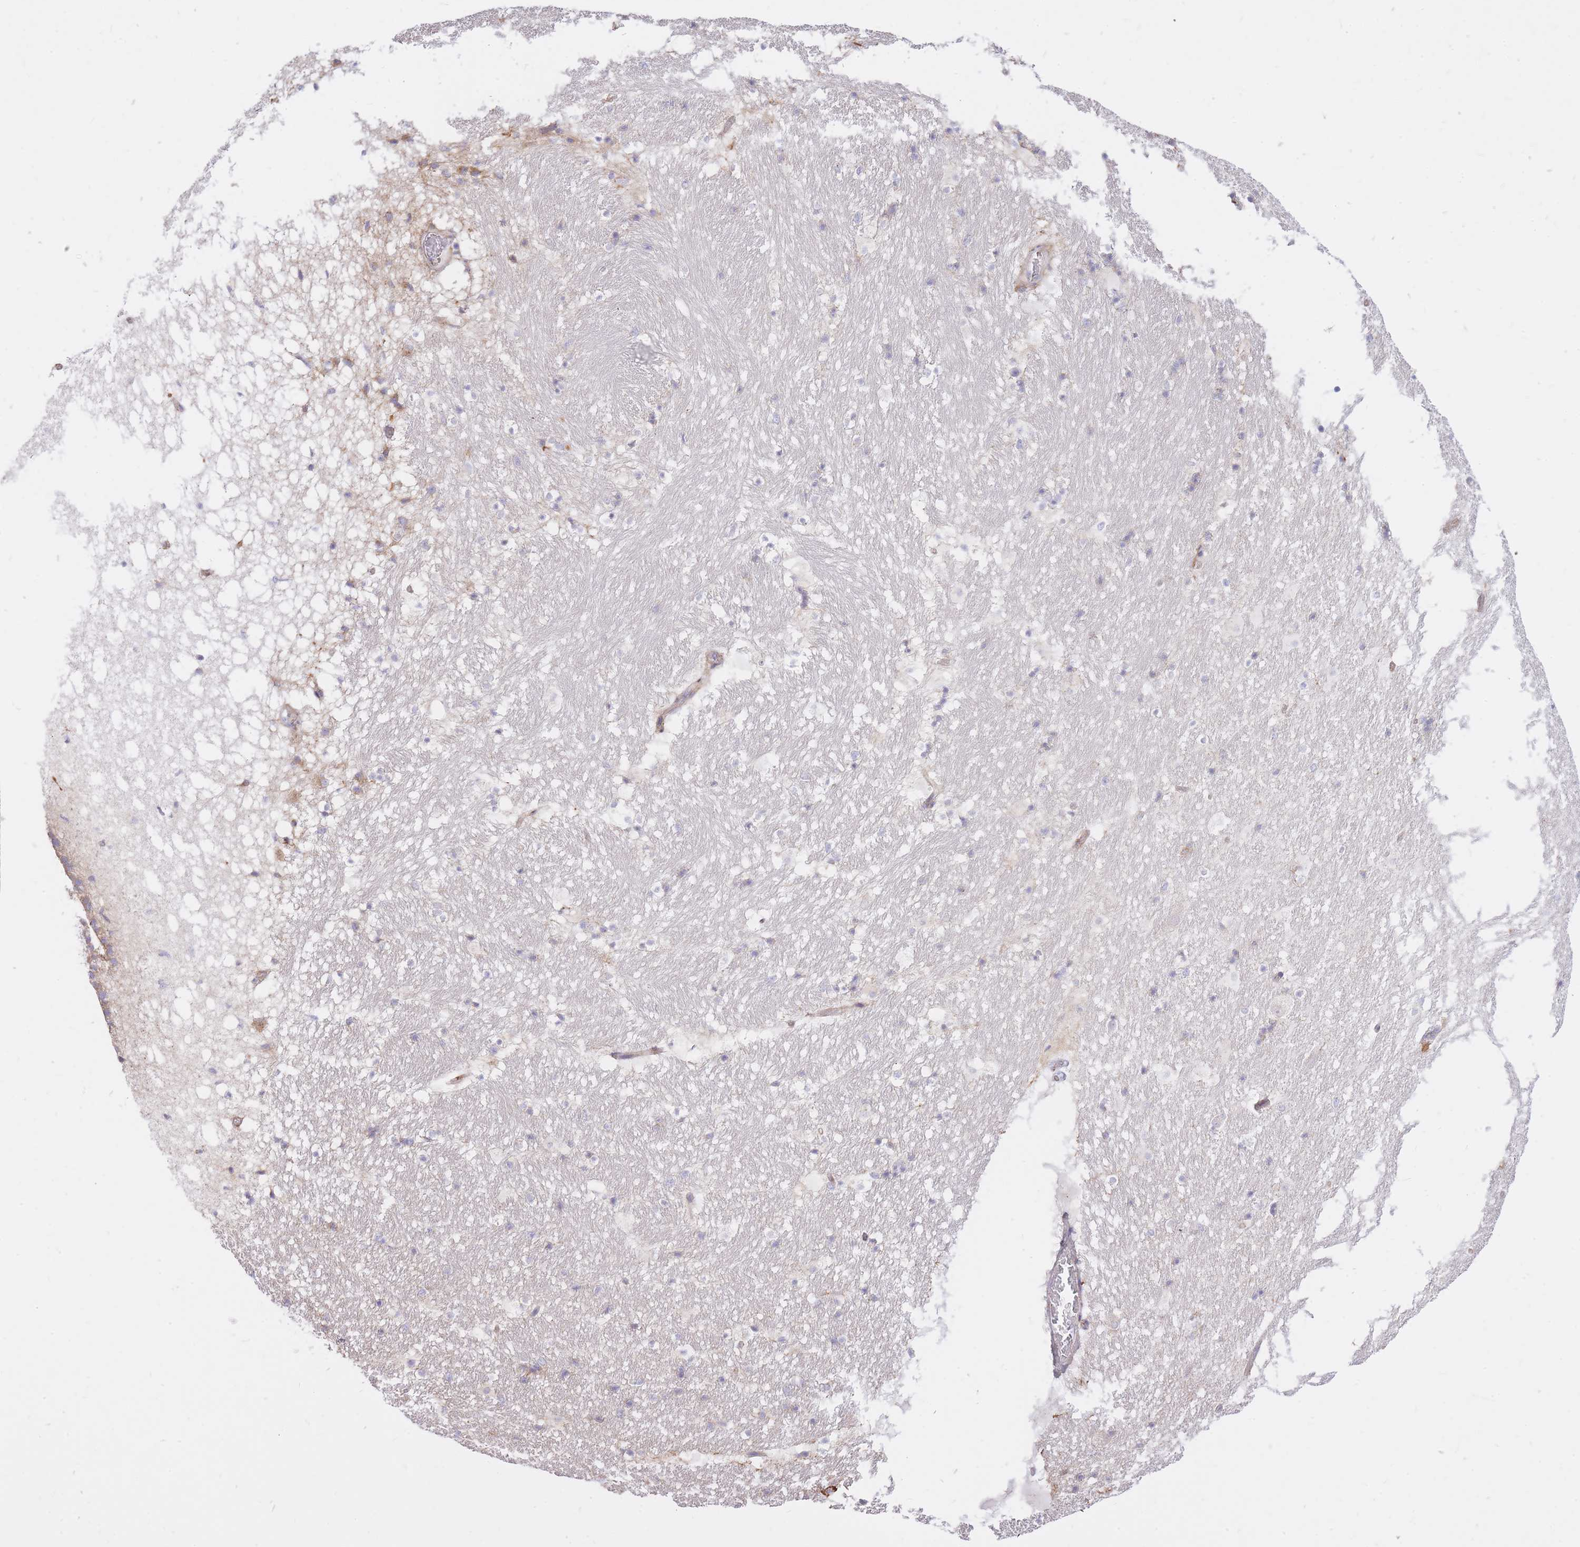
{"staining": {"intensity": "weak", "quantity": "<25%", "location": "cytoplasmic/membranous"}, "tissue": "hippocampus", "cell_type": "Glial cells", "image_type": "normal", "snomed": [{"axis": "morphology", "description": "Normal tissue, NOS"}, {"axis": "topography", "description": "Hippocampus"}], "caption": "Immunohistochemistry (IHC) micrograph of unremarkable hippocampus stained for a protein (brown), which demonstrates no positivity in glial cells.", "gene": "GBP7", "patient": {"sex": "male", "age": 37}}